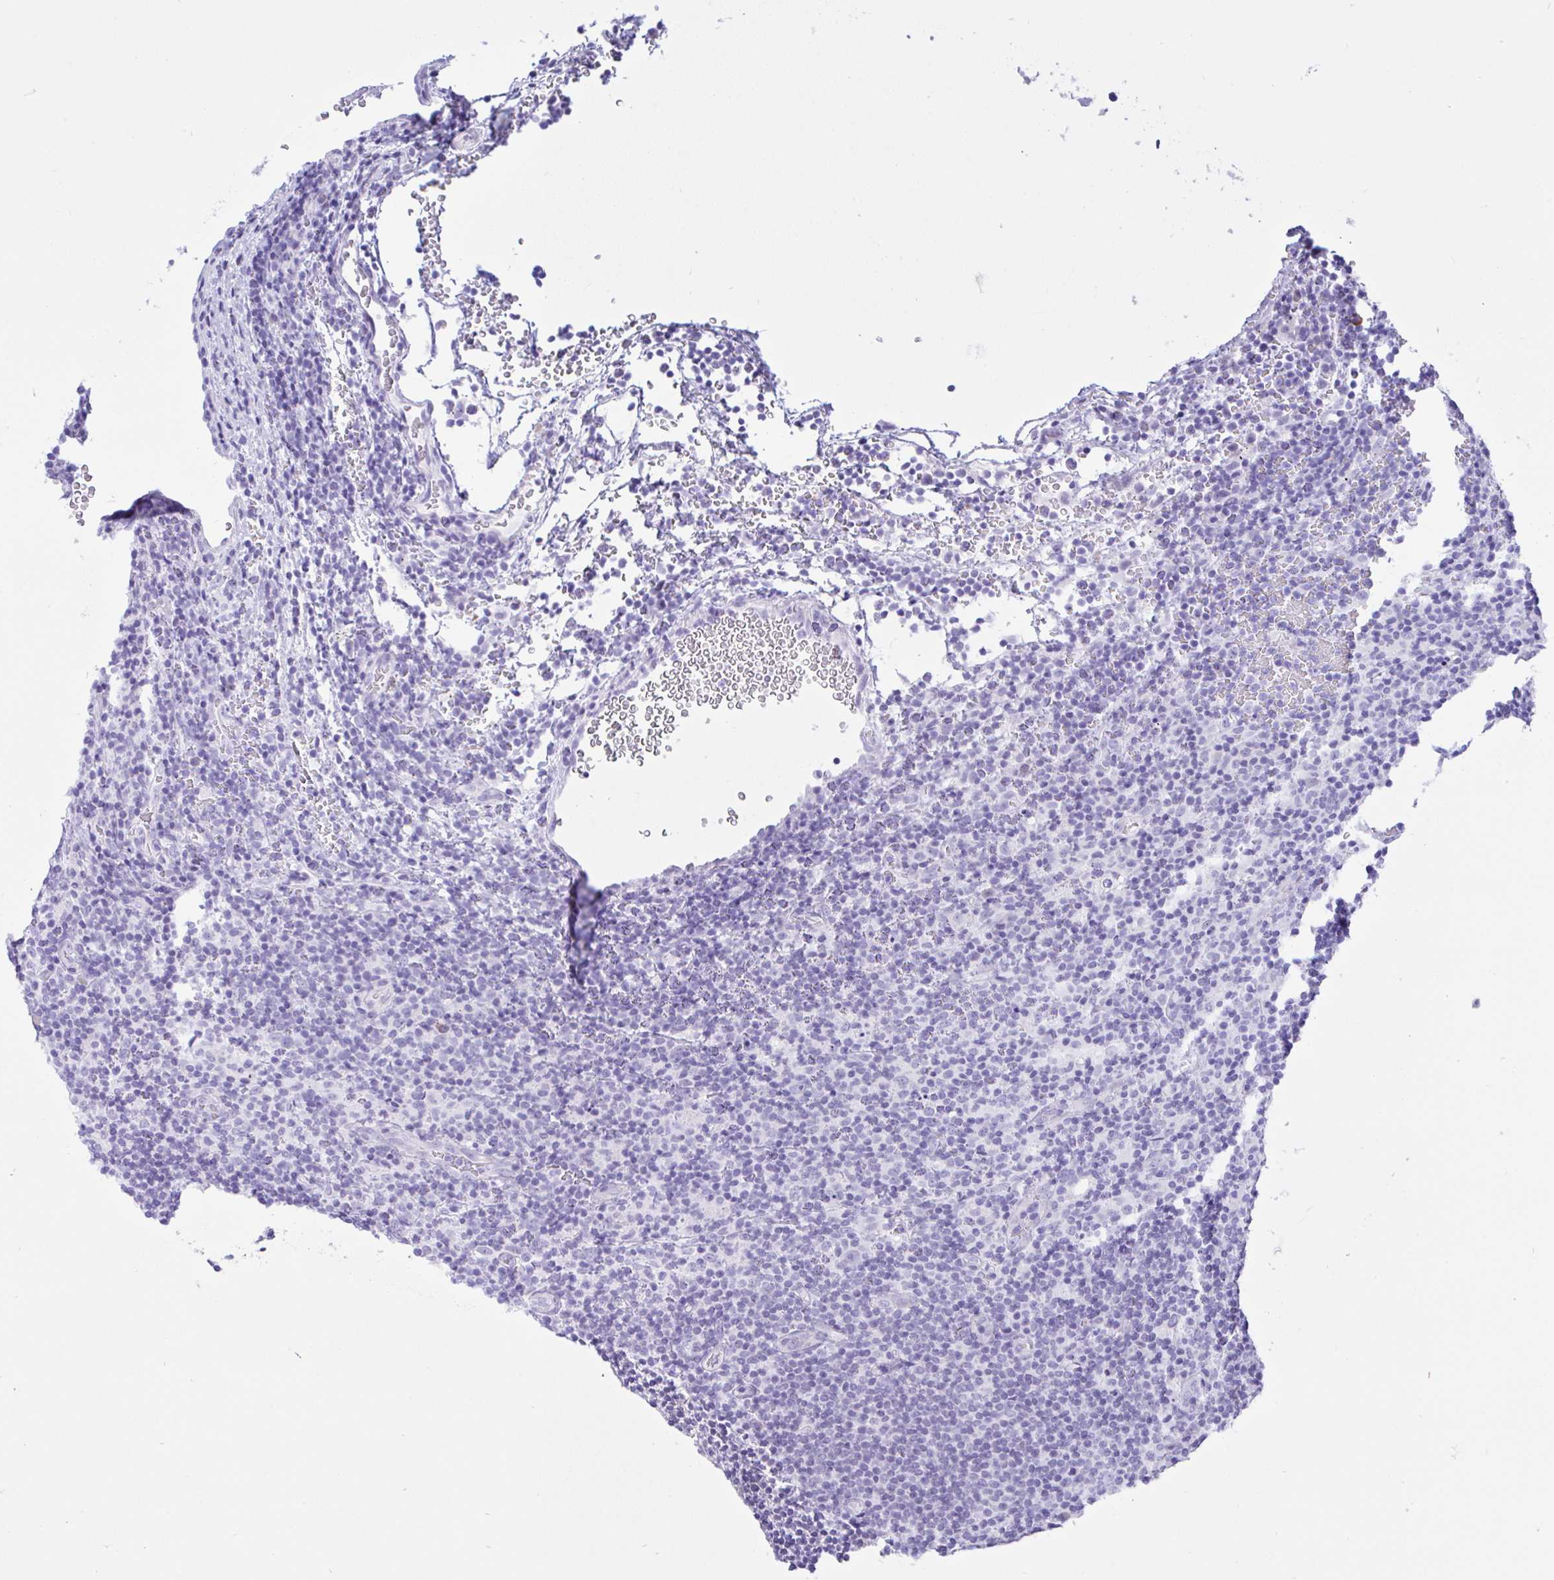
{"staining": {"intensity": "negative", "quantity": "none", "location": "none"}, "tissue": "lymphoma", "cell_type": "Tumor cells", "image_type": "cancer", "snomed": [{"axis": "morphology", "description": "Hodgkin's disease, NOS"}, {"axis": "topography", "description": "Lymph node"}], "caption": "Immunohistochemistry image of neoplastic tissue: human Hodgkin's disease stained with DAB (3,3'-diaminobenzidine) demonstrates no significant protein positivity in tumor cells.", "gene": "SEL1L2", "patient": {"sex": "female", "age": 57}}